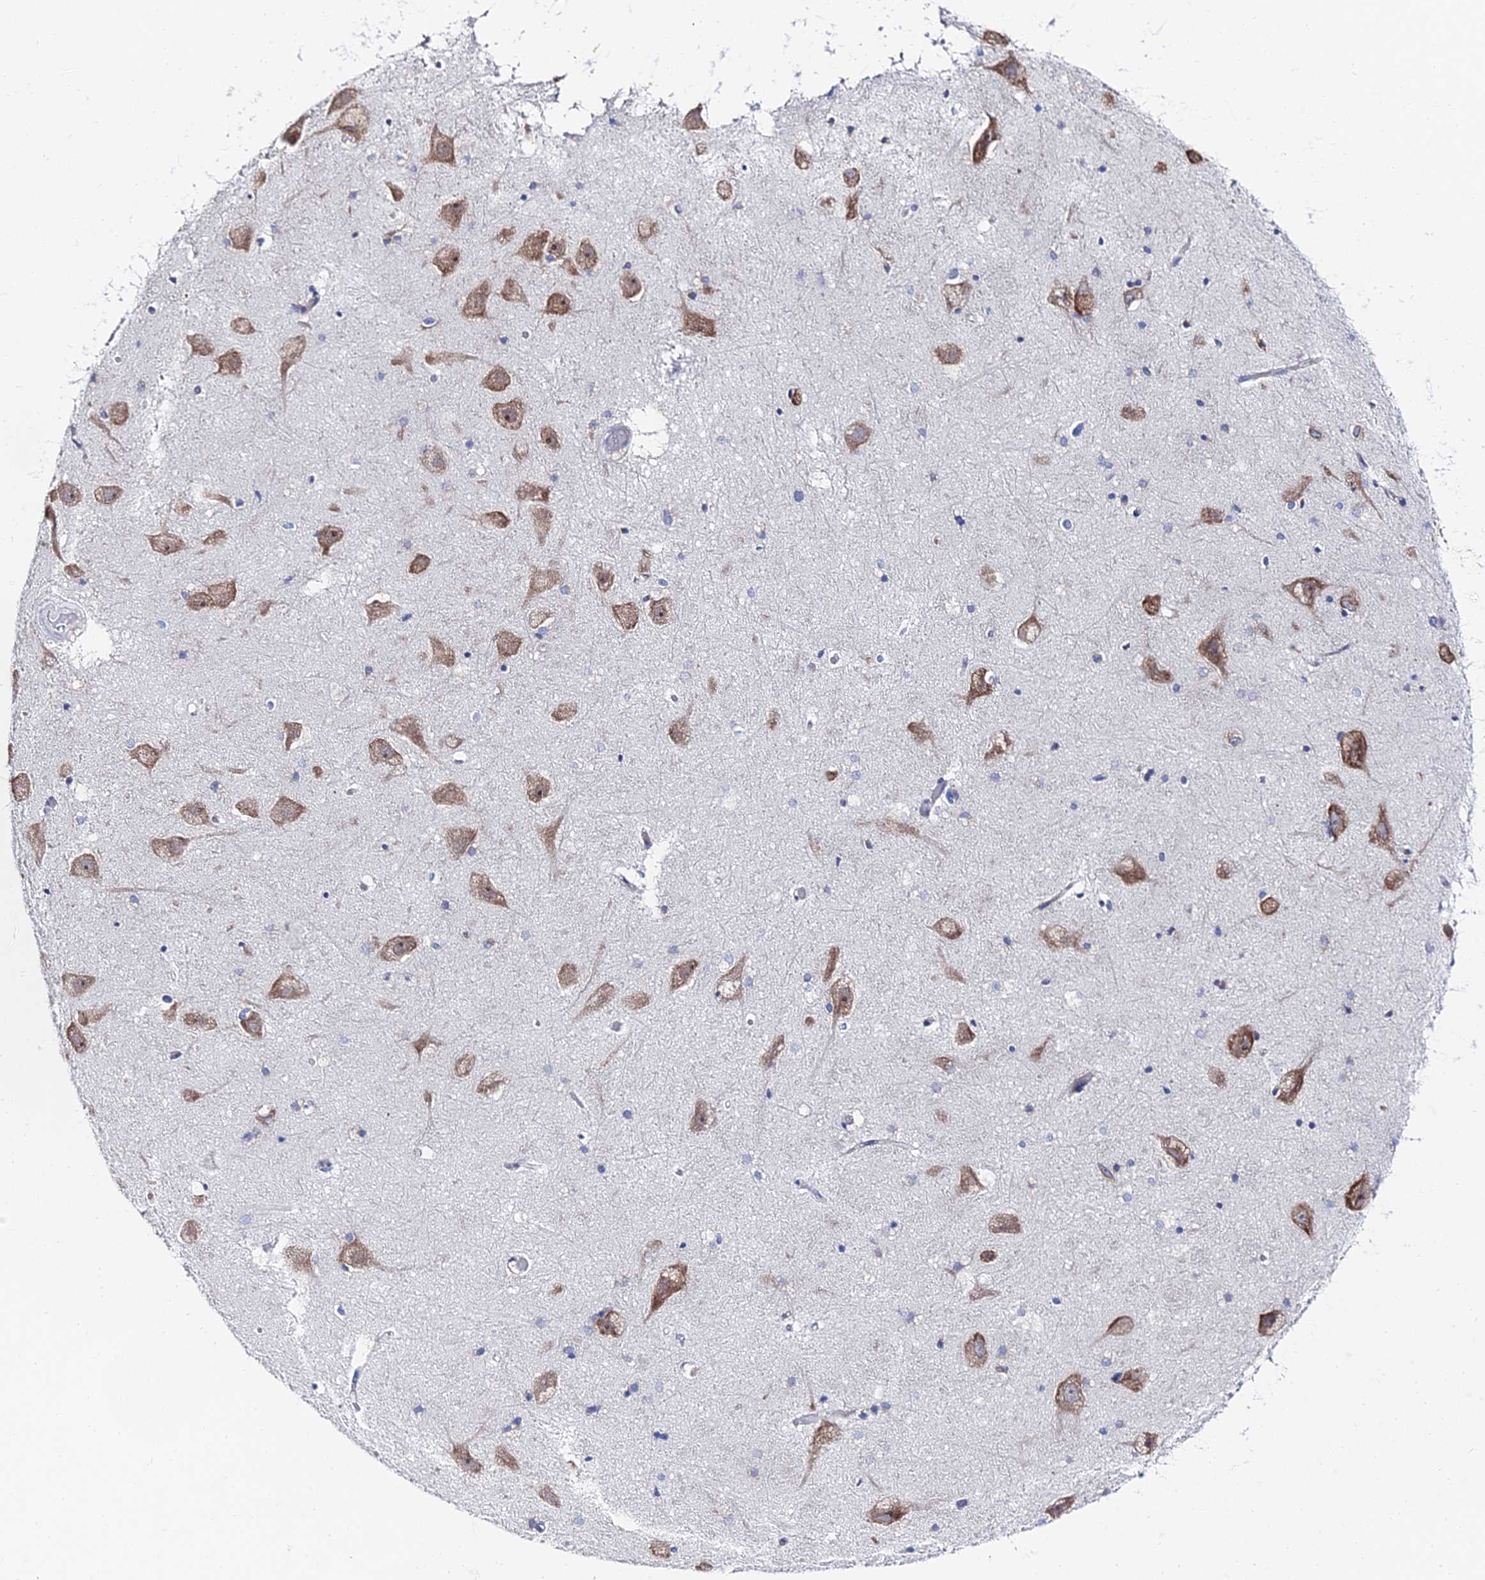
{"staining": {"intensity": "negative", "quantity": "none", "location": "none"}, "tissue": "hippocampus", "cell_type": "Glial cells", "image_type": "normal", "snomed": [{"axis": "morphology", "description": "Normal tissue, NOS"}, {"axis": "topography", "description": "Hippocampus"}], "caption": "Histopathology image shows no protein staining in glial cells of benign hippocampus. (DAB immunohistochemistry (IHC) with hematoxylin counter stain).", "gene": "PTTG1", "patient": {"sex": "female", "age": 52}}